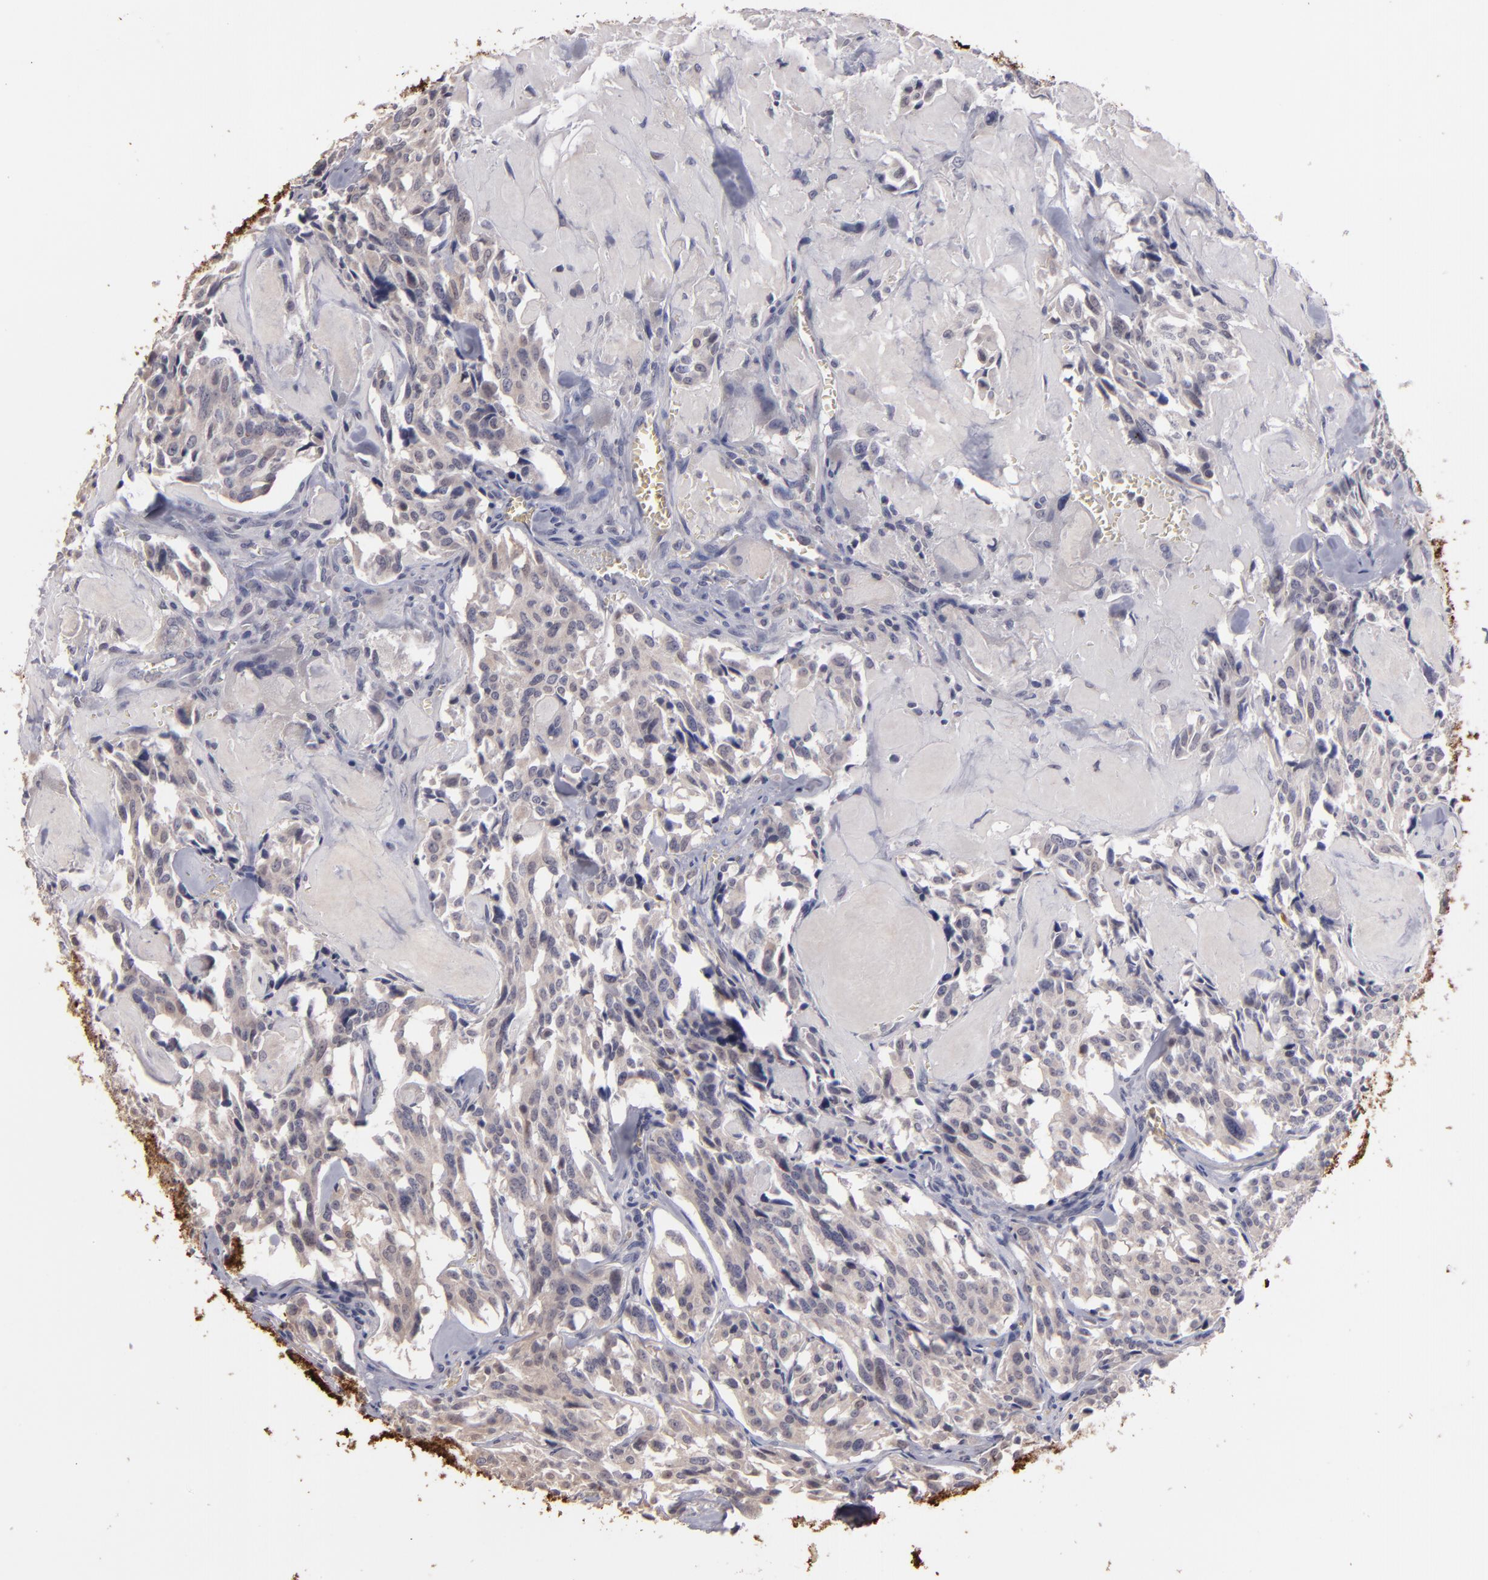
{"staining": {"intensity": "weak", "quantity": "25%-75%", "location": "cytoplasmic/membranous,nuclear"}, "tissue": "thyroid cancer", "cell_type": "Tumor cells", "image_type": "cancer", "snomed": [{"axis": "morphology", "description": "Carcinoma, NOS"}, {"axis": "morphology", "description": "Carcinoid, malignant, NOS"}, {"axis": "topography", "description": "Thyroid gland"}], "caption": "Protein expression analysis of human thyroid cancer (carcinoma) reveals weak cytoplasmic/membranous and nuclear positivity in approximately 25%-75% of tumor cells.", "gene": "S100A1", "patient": {"sex": "male", "age": 33}}